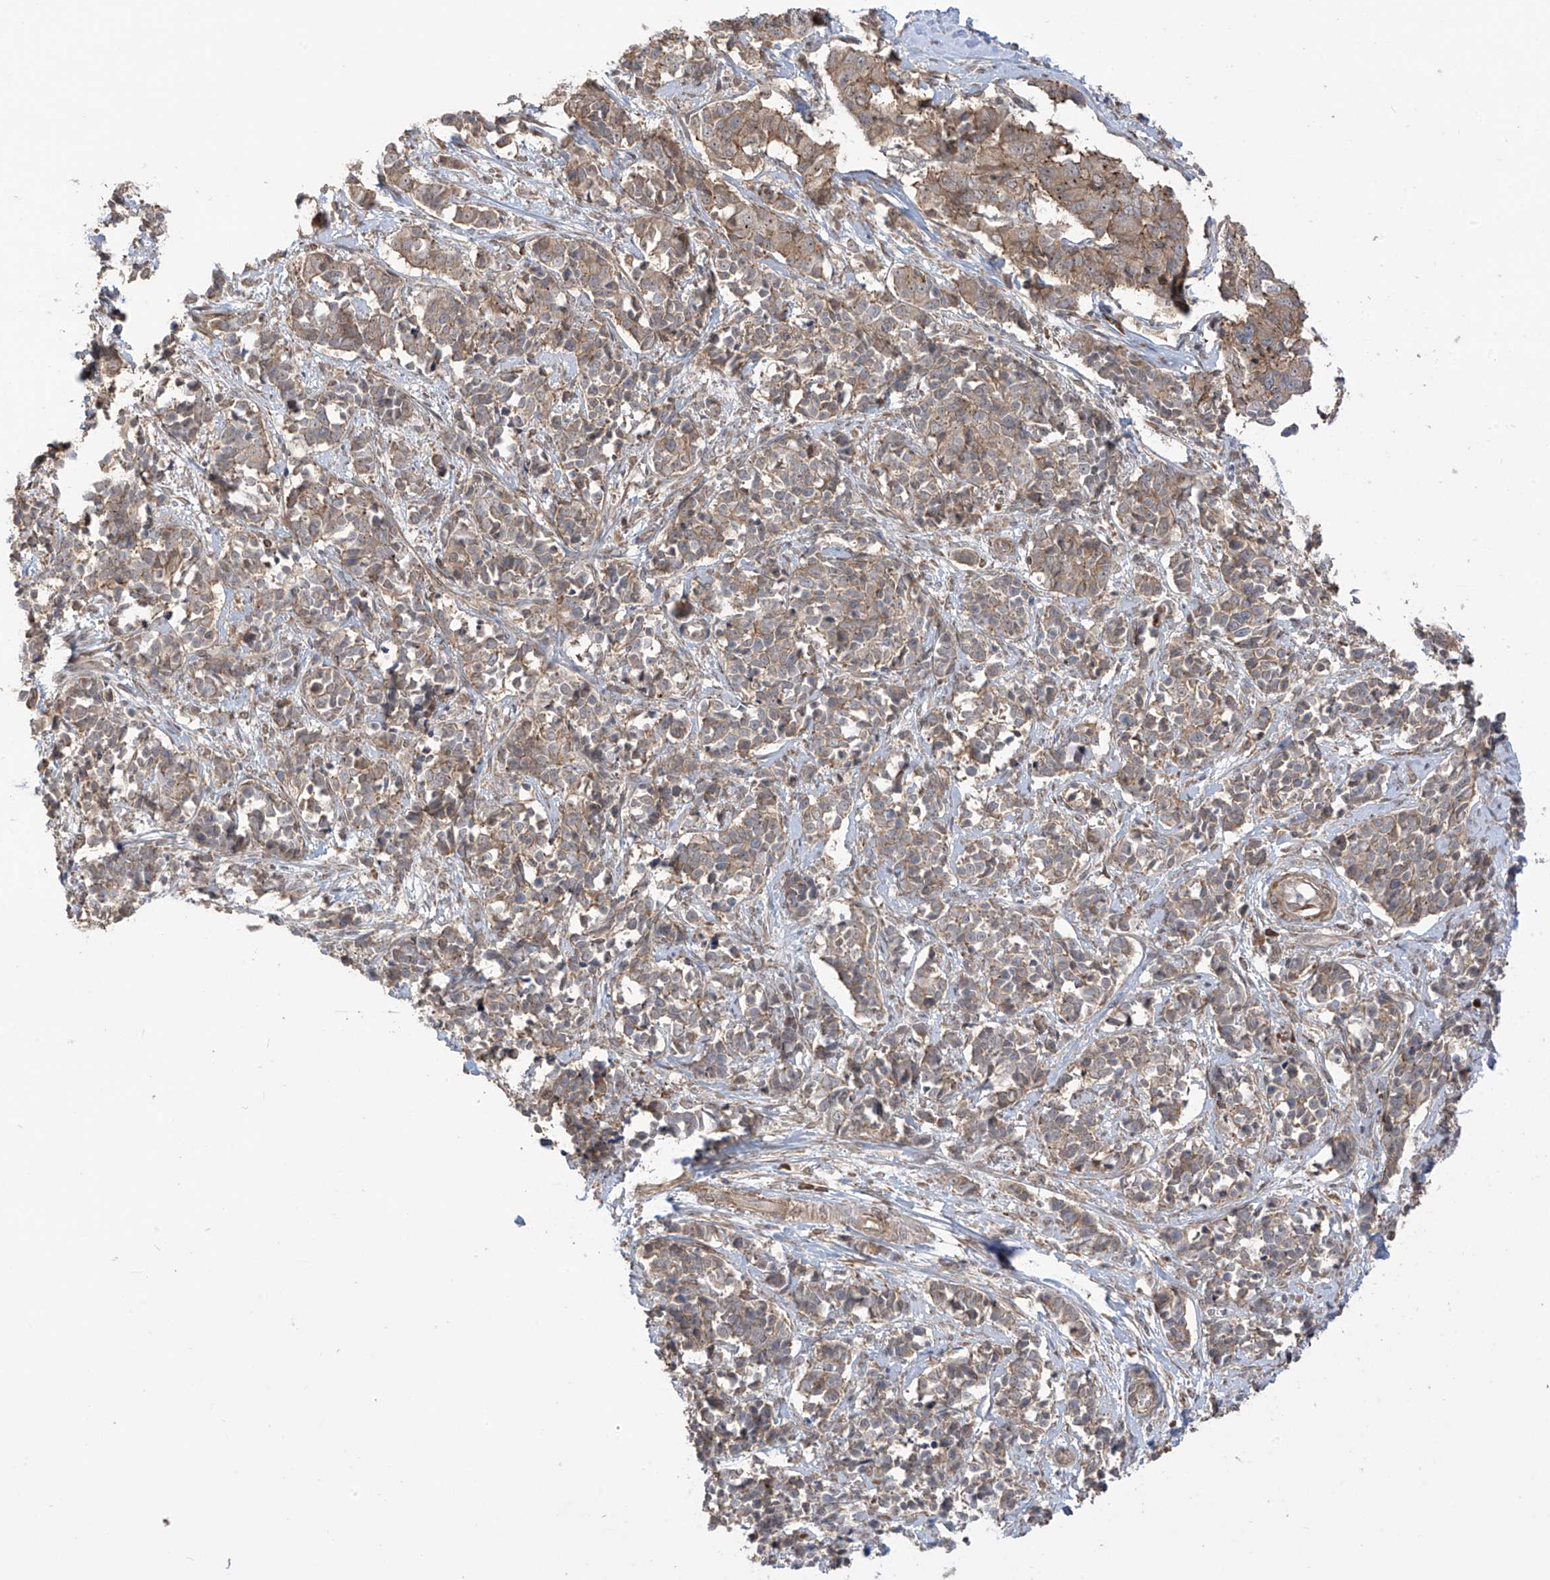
{"staining": {"intensity": "weak", "quantity": "25%-75%", "location": "cytoplasmic/membranous"}, "tissue": "cervical cancer", "cell_type": "Tumor cells", "image_type": "cancer", "snomed": [{"axis": "morphology", "description": "Normal tissue, NOS"}, {"axis": "morphology", "description": "Squamous cell carcinoma, NOS"}, {"axis": "topography", "description": "Cervix"}], "caption": "Immunohistochemical staining of cervical squamous cell carcinoma reveals low levels of weak cytoplasmic/membranous protein staining in approximately 25%-75% of tumor cells.", "gene": "LRRC74A", "patient": {"sex": "female", "age": 35}}